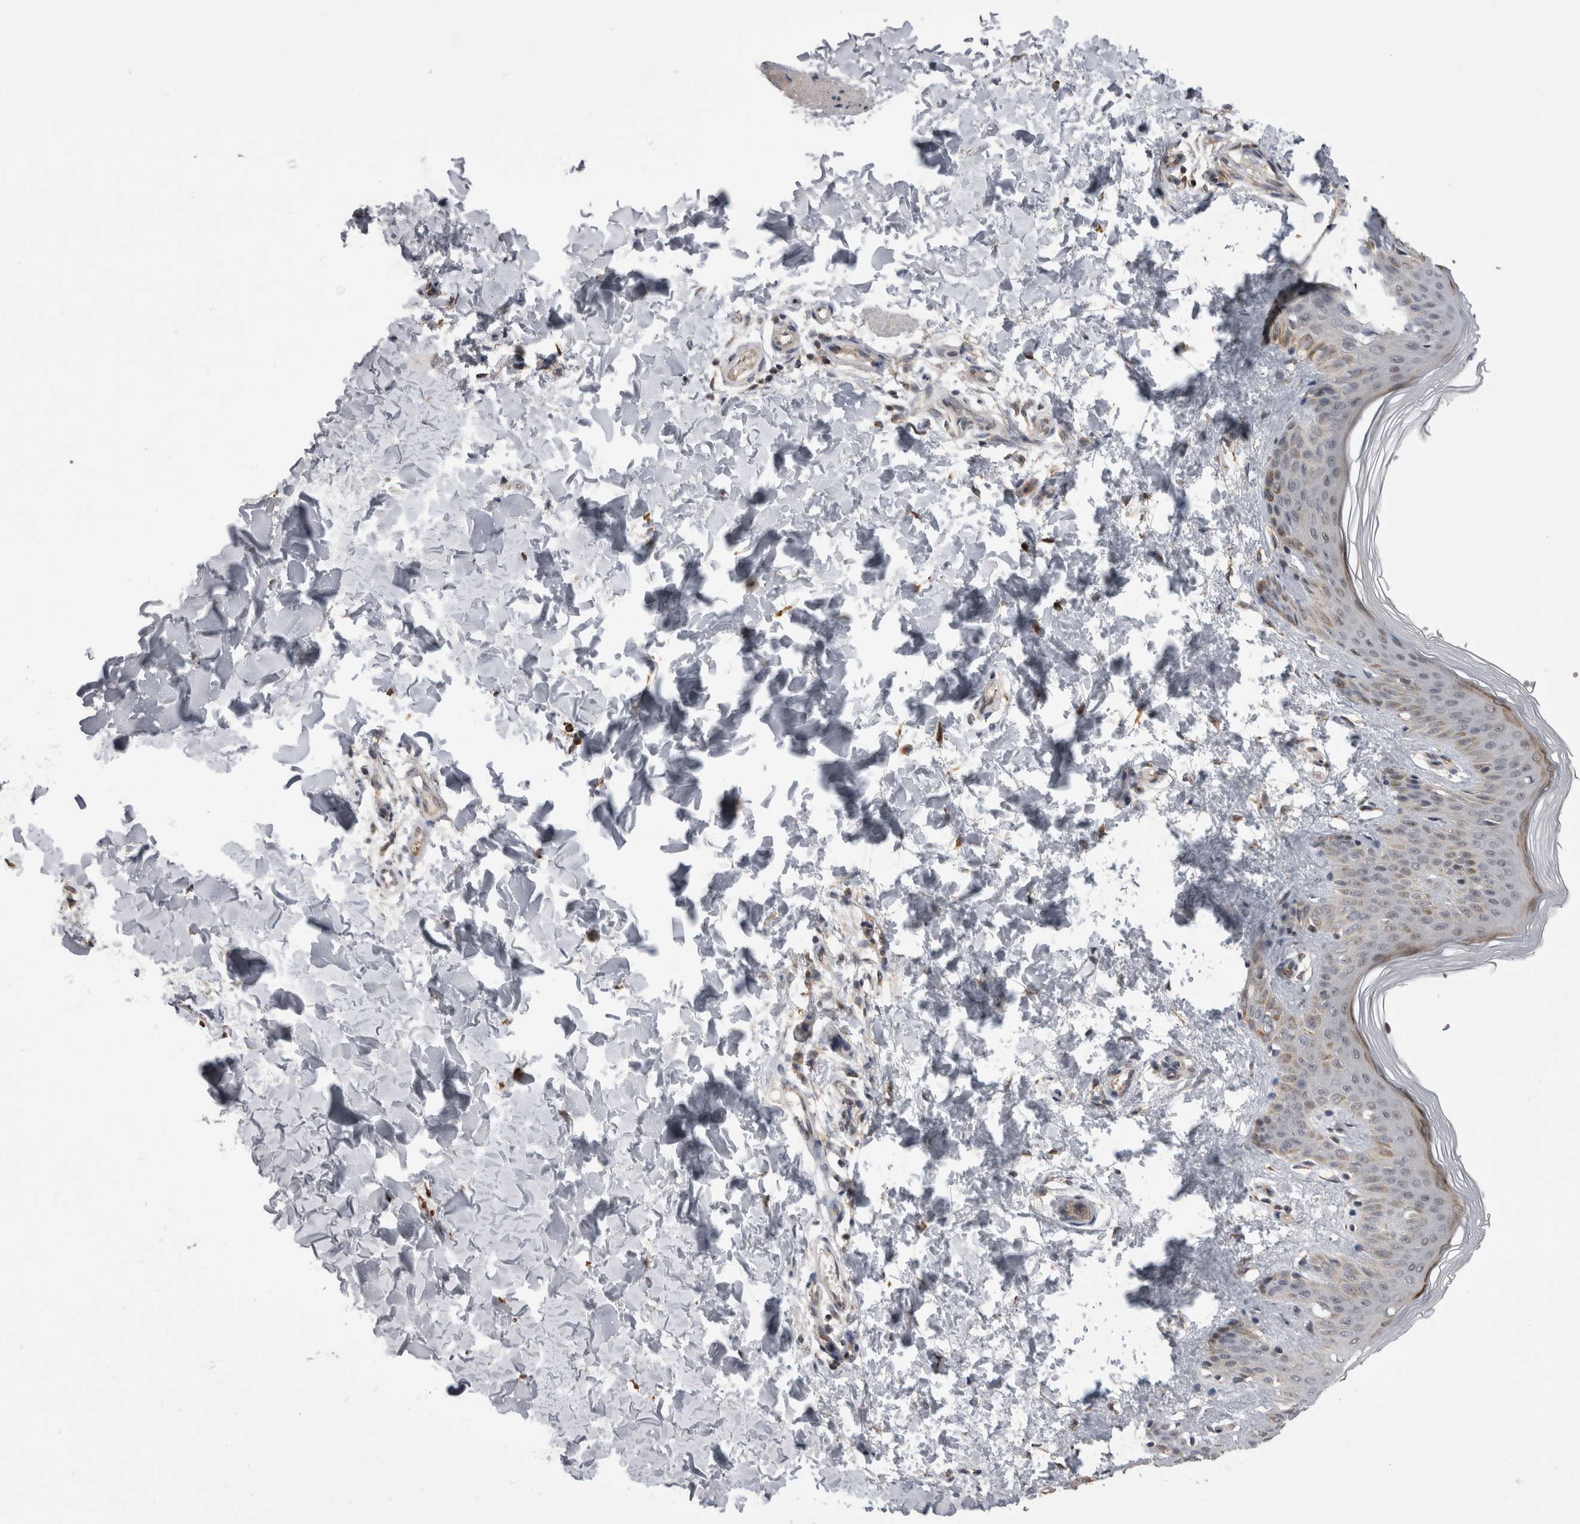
{"staining": {"intensity": "moderate", "quantity": ">75%", "location": "cytoplasmic/membranous"}, "tissue": "skin", "cell_type": "Fibroblasts", "image_type": "normal", "snomed": [{"axis": "morphology", "description": "Normal tissue, NOS"}, {"axis": "morphology", "description": "Neoplasm, benign, NOS"}, {"axis": "topography", "description": "Skin"}, {"axis": "topography", "description": "Soft tissue"}], "caption": "The photomicrograph shows immunohistochemical staining of normal skin. There is moderate cytoplasmic/membranous positivity is identified in about >75% of fibroblasts.", "gene": "ARHGAP29", "patient": {"sex": "male", "age": 26}}